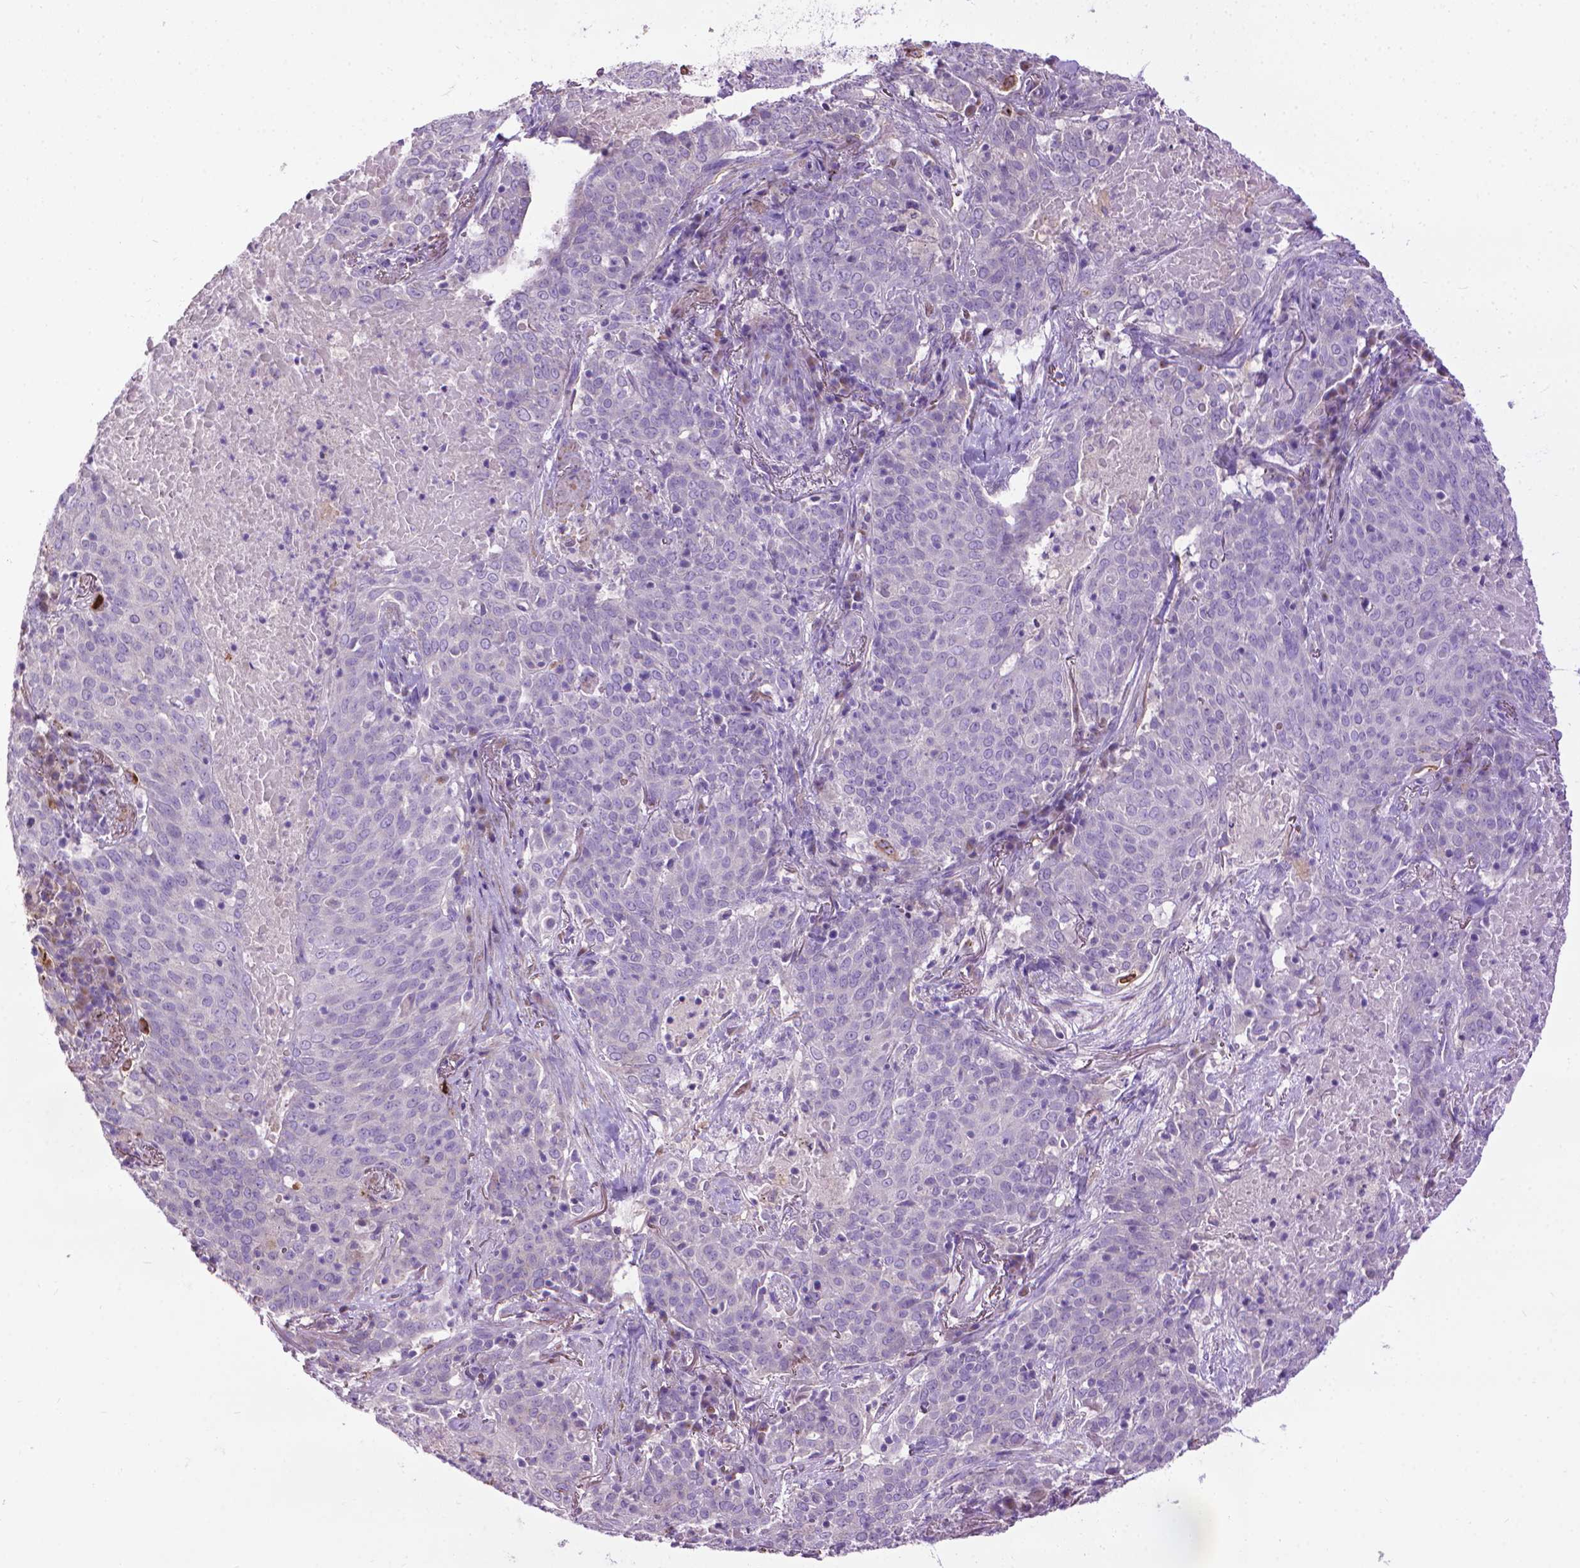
{"staining": {"intensity": "negative", "quantity": "none", "location": "none"}, "tissue": "lung cancer", "cell_type": "Tumor cells", "image_type": "cancer", "snomed": [{"axis": "morphology", "description": "Squamous cell carcinoma, NOS"}, {"axis": "topography", "description": "Lung"}], "caption": "Human squamous cell carcinoma (lung) stained for a protein using immunohistochemistry (IHC) exhibits no staining in tumor cells.", "gene": "AQP10", "patient": {"sex": "male", "age": 82}}